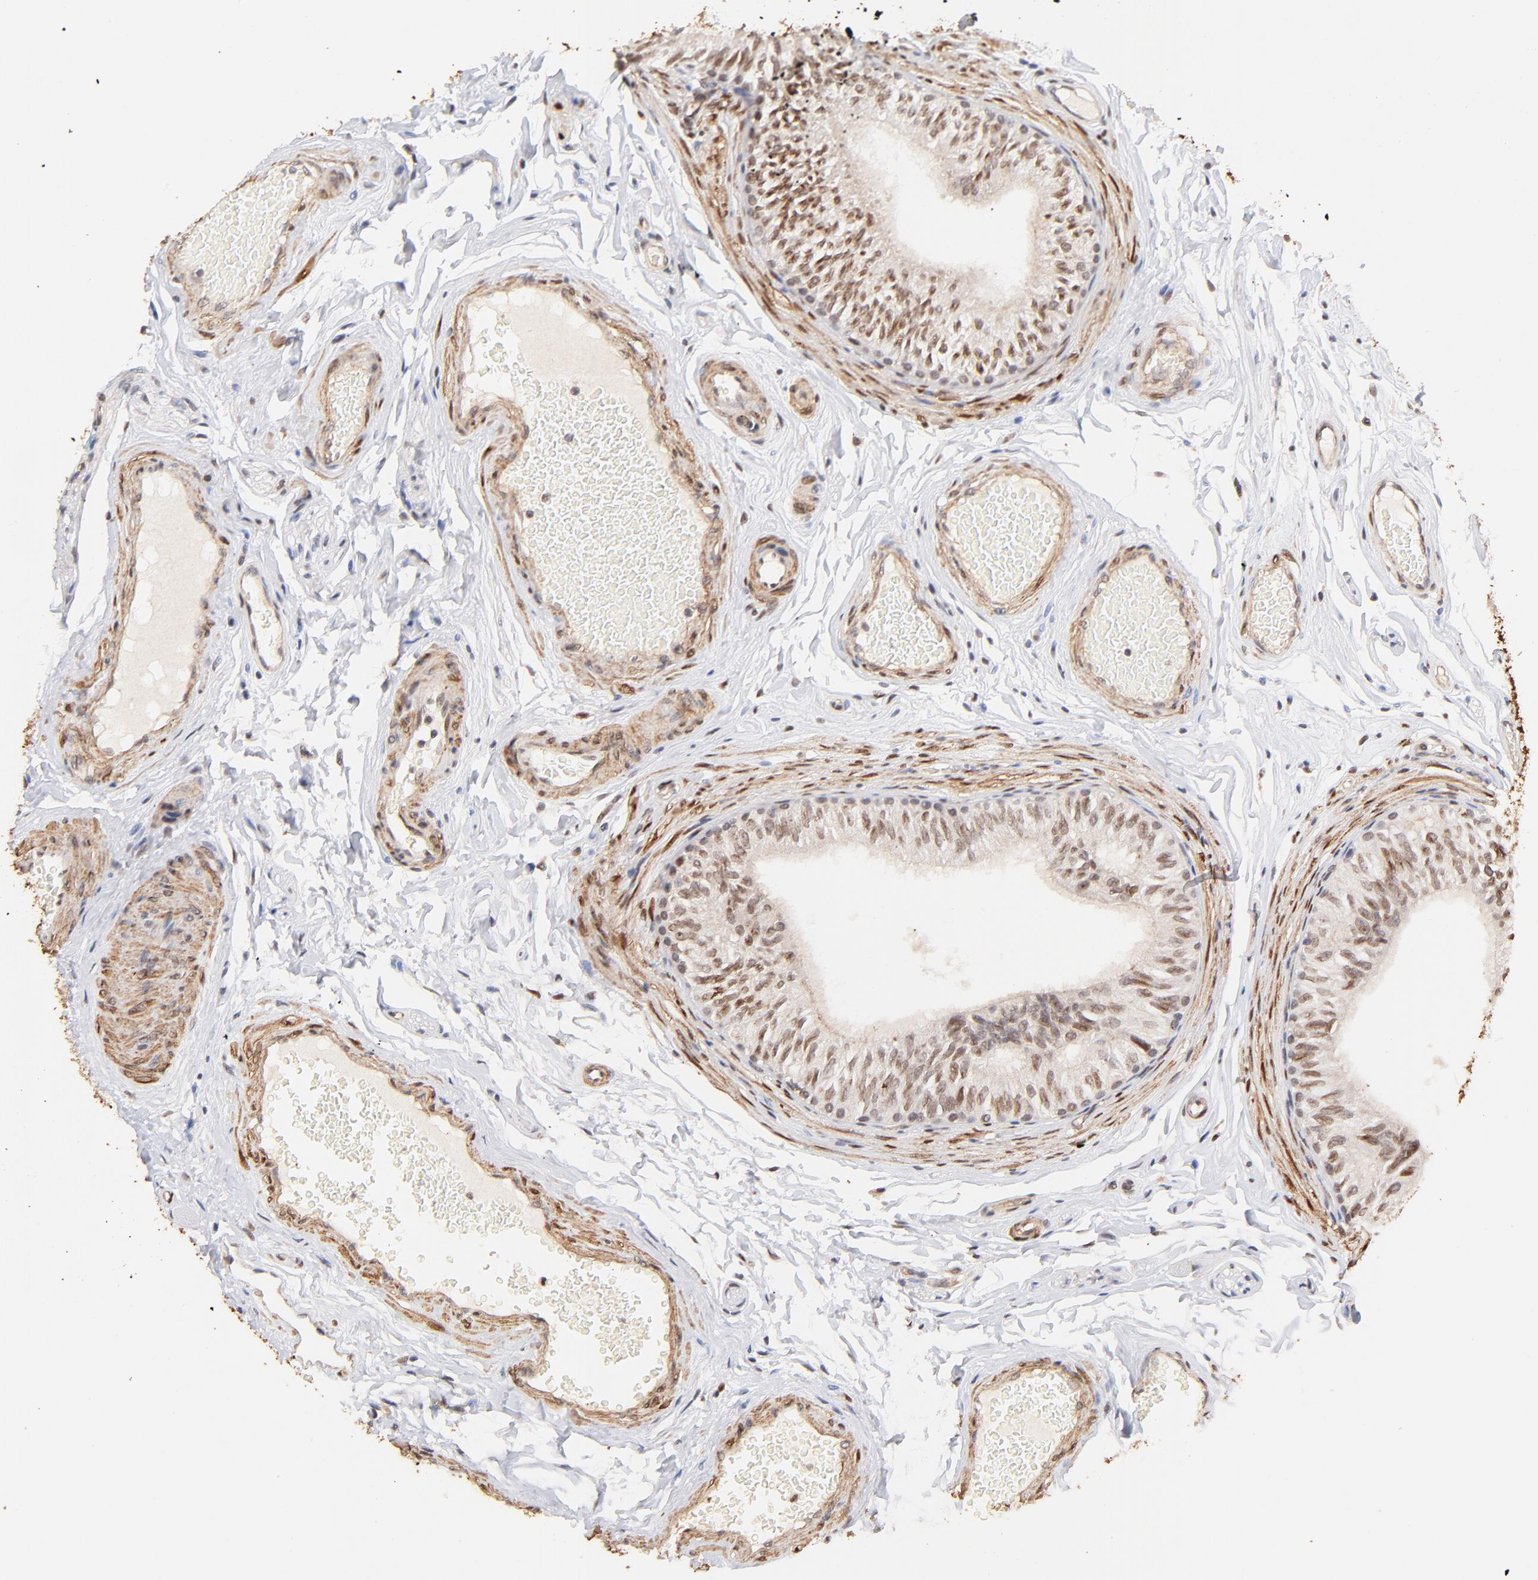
{"staining": {"intensity": "weak", "quantity": "25%-75%", "location": "nuclear"}, "tissue": "epididymis", "cell_type": "Glandular cells", "image_type": "normal", "snomed": [{"axis": "morphology", "description": "Normal tissue, NOS"}, {"axis": "topography", "description": "Testis"}, {"axis": "topography", "description": "Epididymis"}], "caption": "Immunohistochemistry (IHC) photomicrograph of benign epididymis stained for a protein (brown), which shows low levels of weak nuclear expression in approximately 25%-75% of glandular cells.", "gene": "ZFP92", "patient": {"sex": "male", "age": 36}}